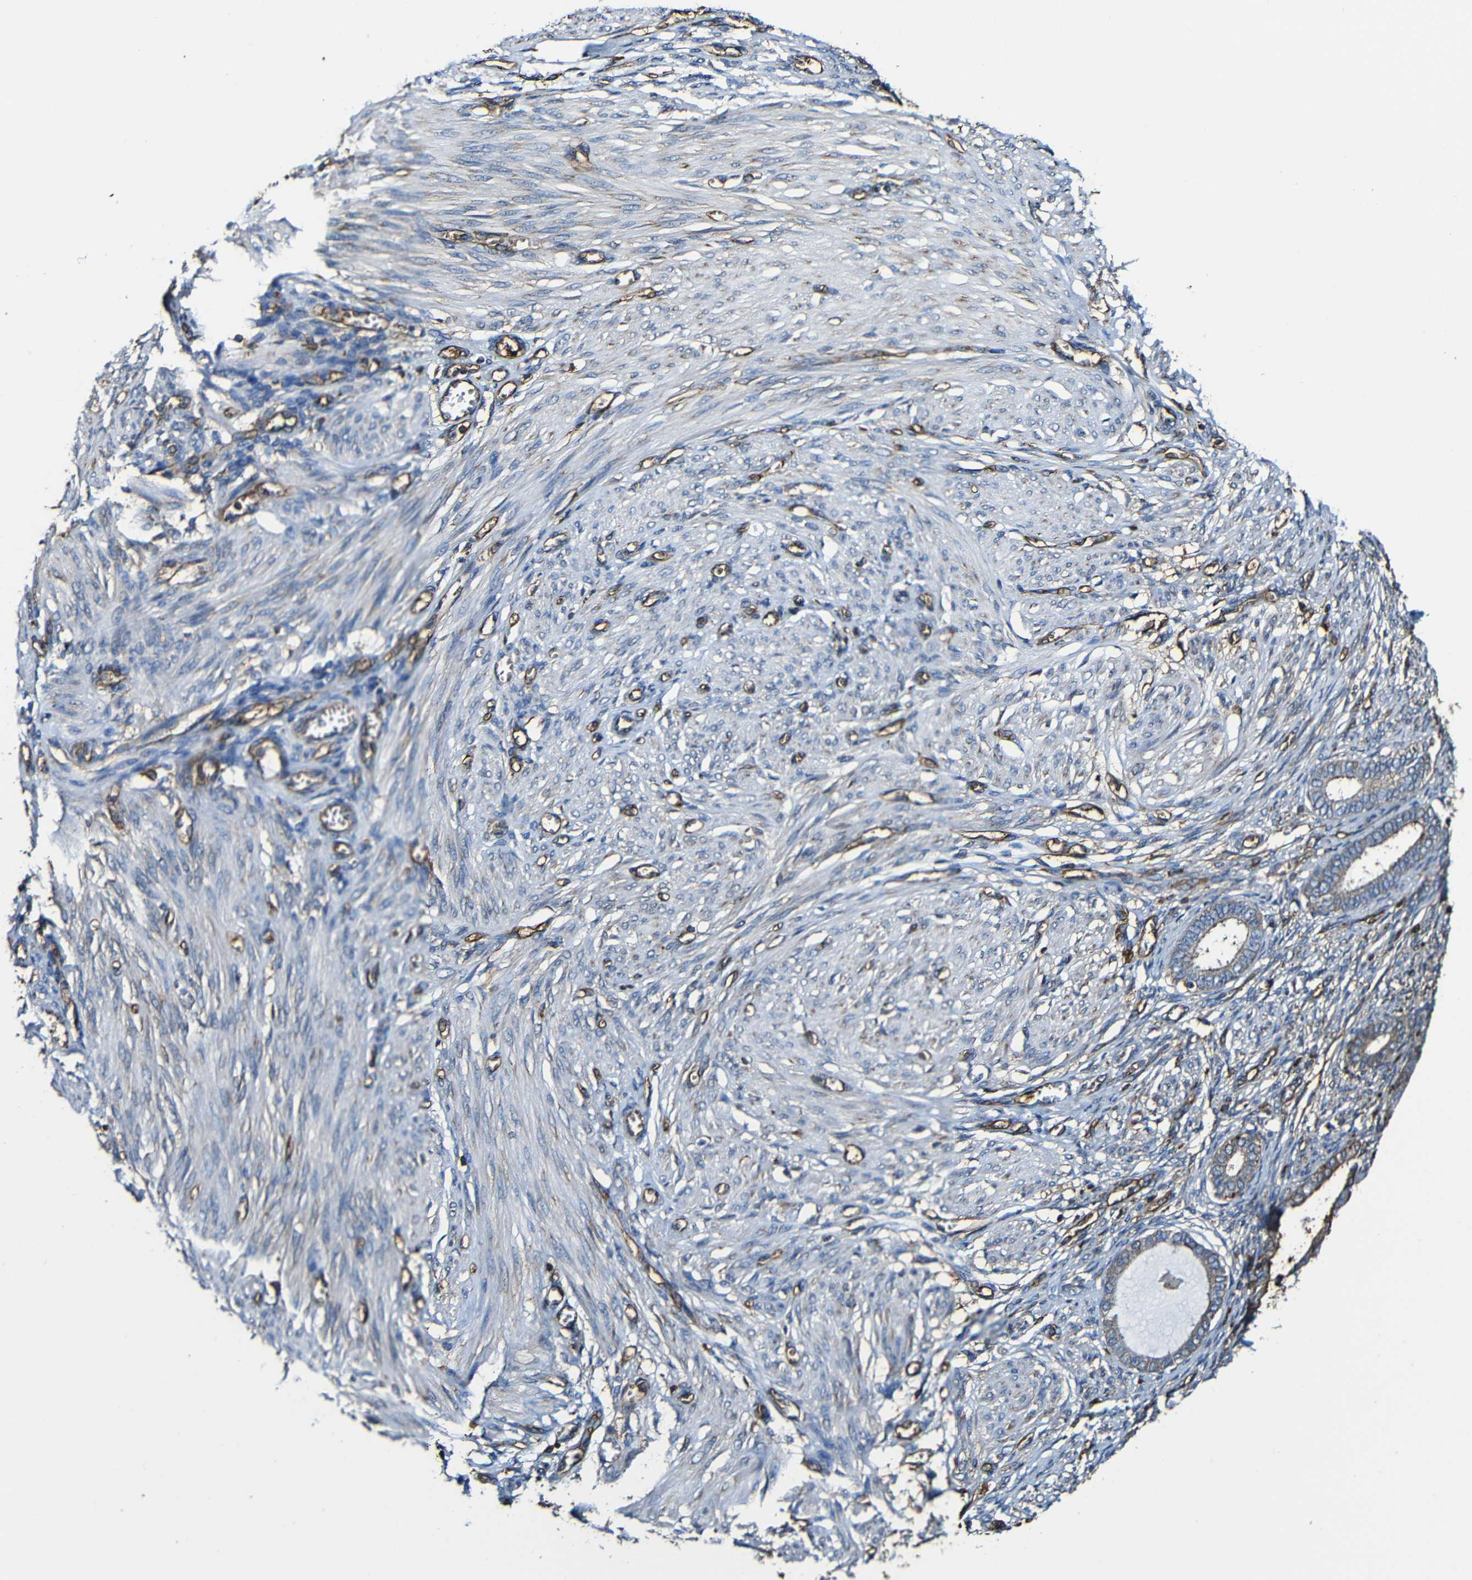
{"staining": {"intensity": "negative", "quantity": "none", "location": "none"}, "tissue": "endometrium", "cell_type": "Cells in endometrial stroma", "image_type": "normal", "snomed": [{"axis": "morphology", "description": "Normal tissue, NOS"}, {"axis": "topography", "description": "Endometrium"}], "caption": "Cells in endometrial stroma are negative for brown protein staining in normal endometrium. The staining was performed using DAB to visualize the protein expression in brown, while the nuclei were stained in blue with hematoxylin (Magnification: 20x).", "gene": "MSN", "patient": {"sex": "female", "age": 72}}